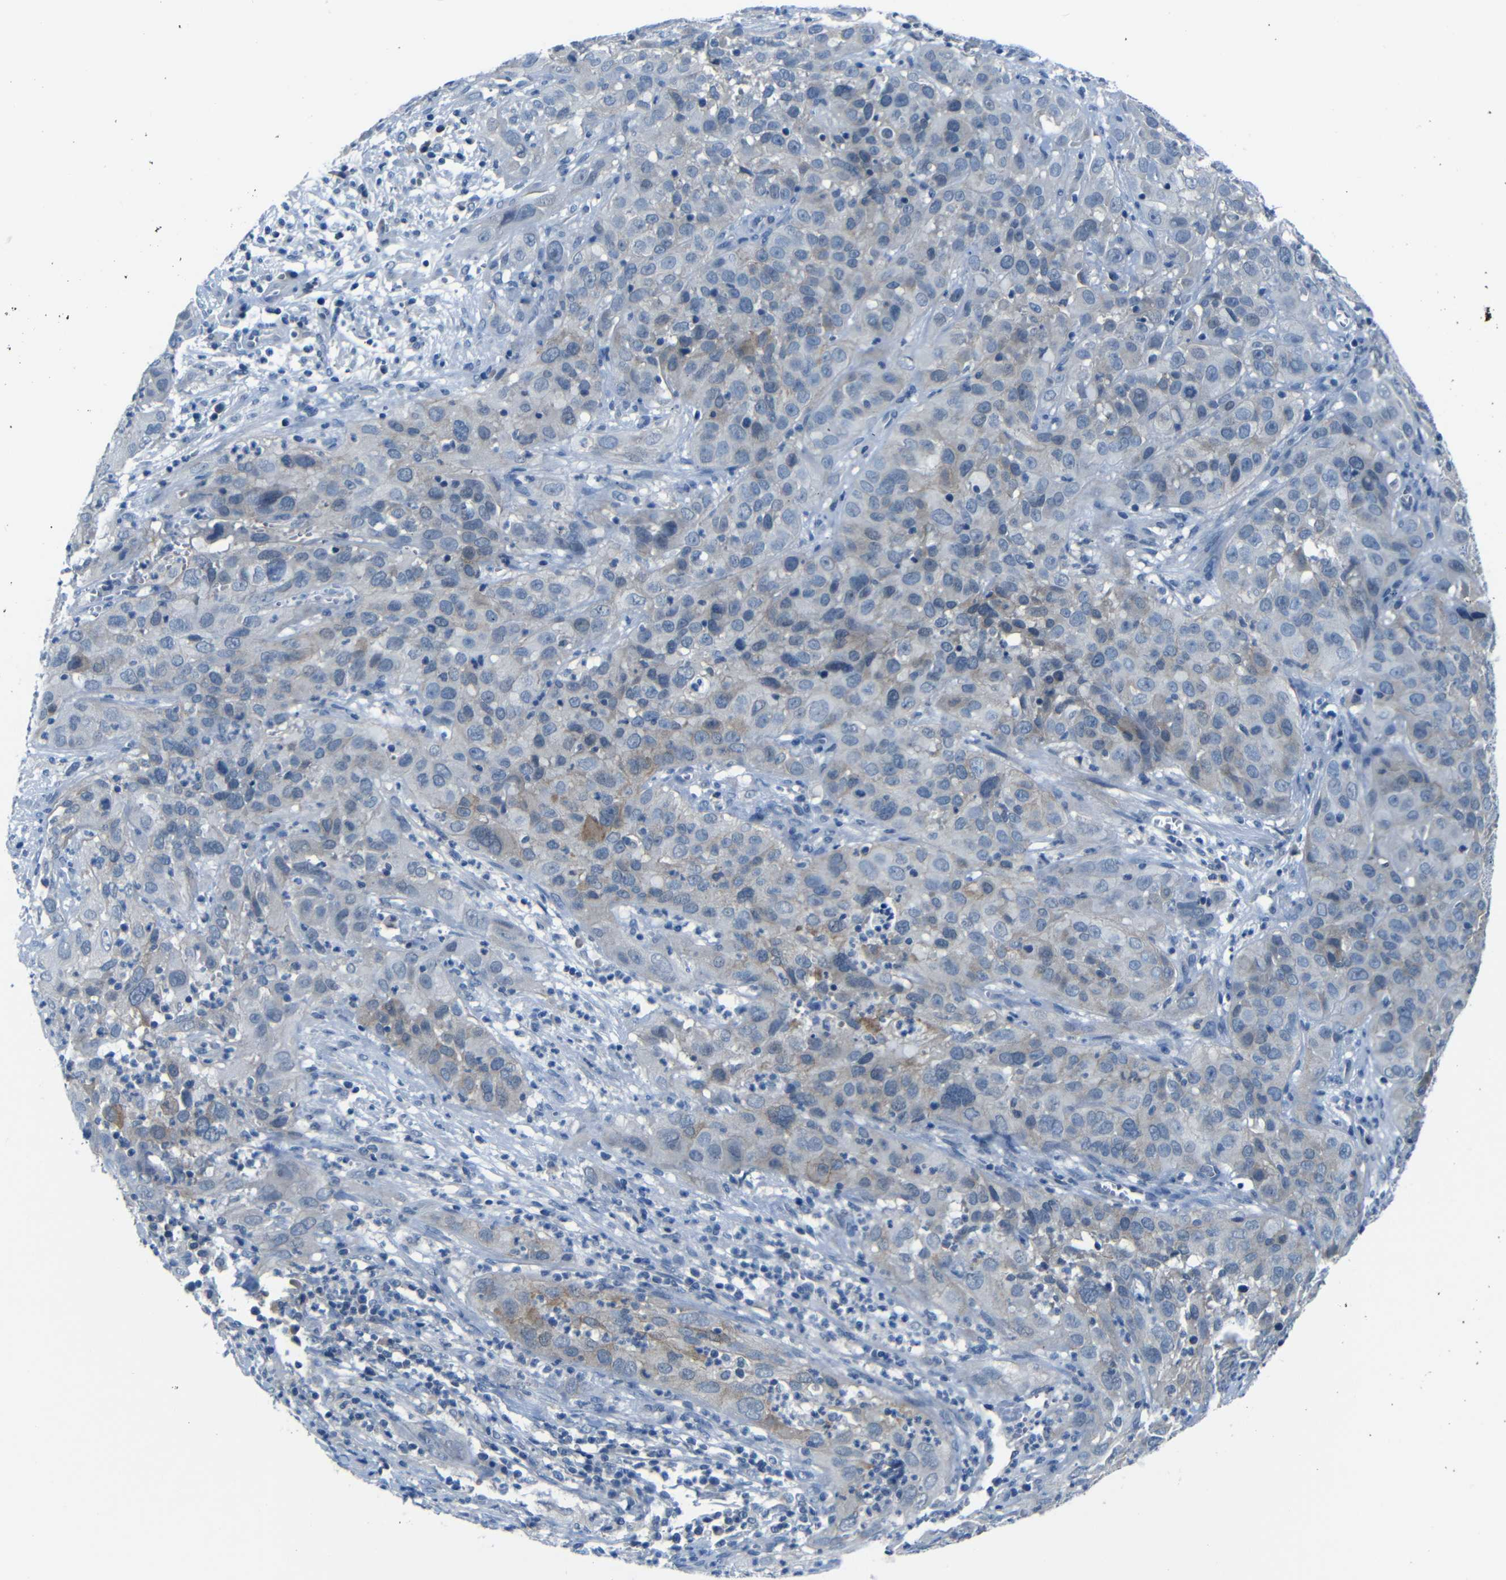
{"staining": {"intensity": "weak", "quantity": "<25%", "location": "cytoplasmic/membranous"}, "tissue": "cervical cancer", "cell_type": "Tumor cells", "image_type": "cancer", "snomed": [{"axis": "morphology", "description": "Squamous cell carcinoma, NOS"}, {"axis": "topography", "description": "Cervix"}], "caption": "IHC of human cervical squamous cell carcinoma shows no staining in tumor cells.", "gene": "ANK3", "patient": {"sex": "female", "age": 32}}